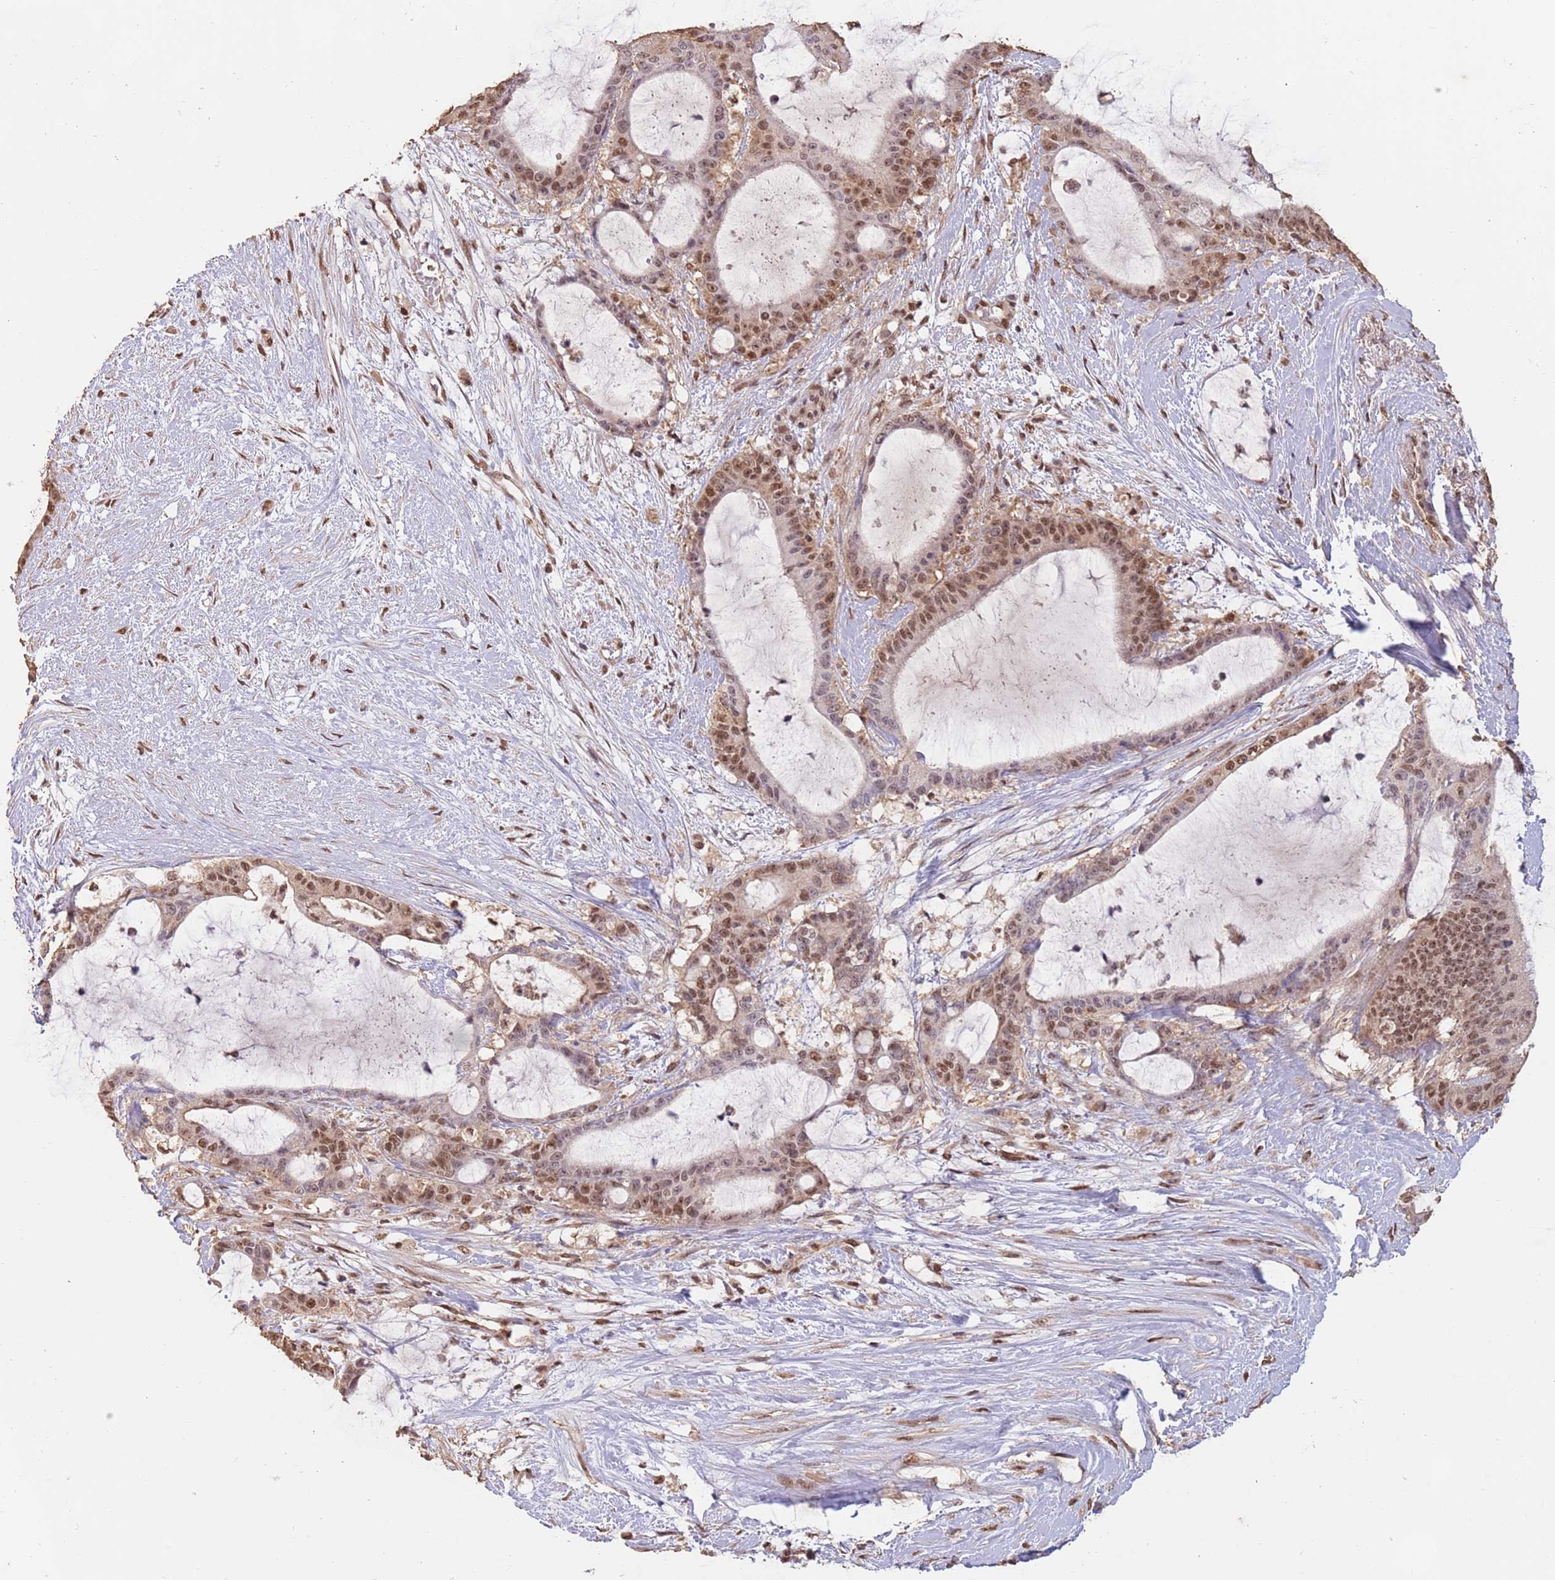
{"staining": {"intensity": "moderate", "quantity": ">75%", "location": "cytoplasmic/membranous,nuclear"}, "tissue": "liver cancer", "cell_type": "Tumor cells", "image_type": "cancer", "snomed": [{"axis": "morphology", "description": "Normal tissue, NOS"}, {"axis": "morphology", "description": "Cholangiocarcinoma"}, {"axis": "topography", "description": "Liver"}, {"axis": "topography", "description": "Peripheral nerve tissue"}], "caption": "Moderate cytoplasmic/membranous and nuclear expression for a protein is seen in about >75% of tumor cells of liver cholangiocarcinoma using immunohistochemistry.", "gene": "RFXANK", "patient": {"sex": "female", "age": 73}}